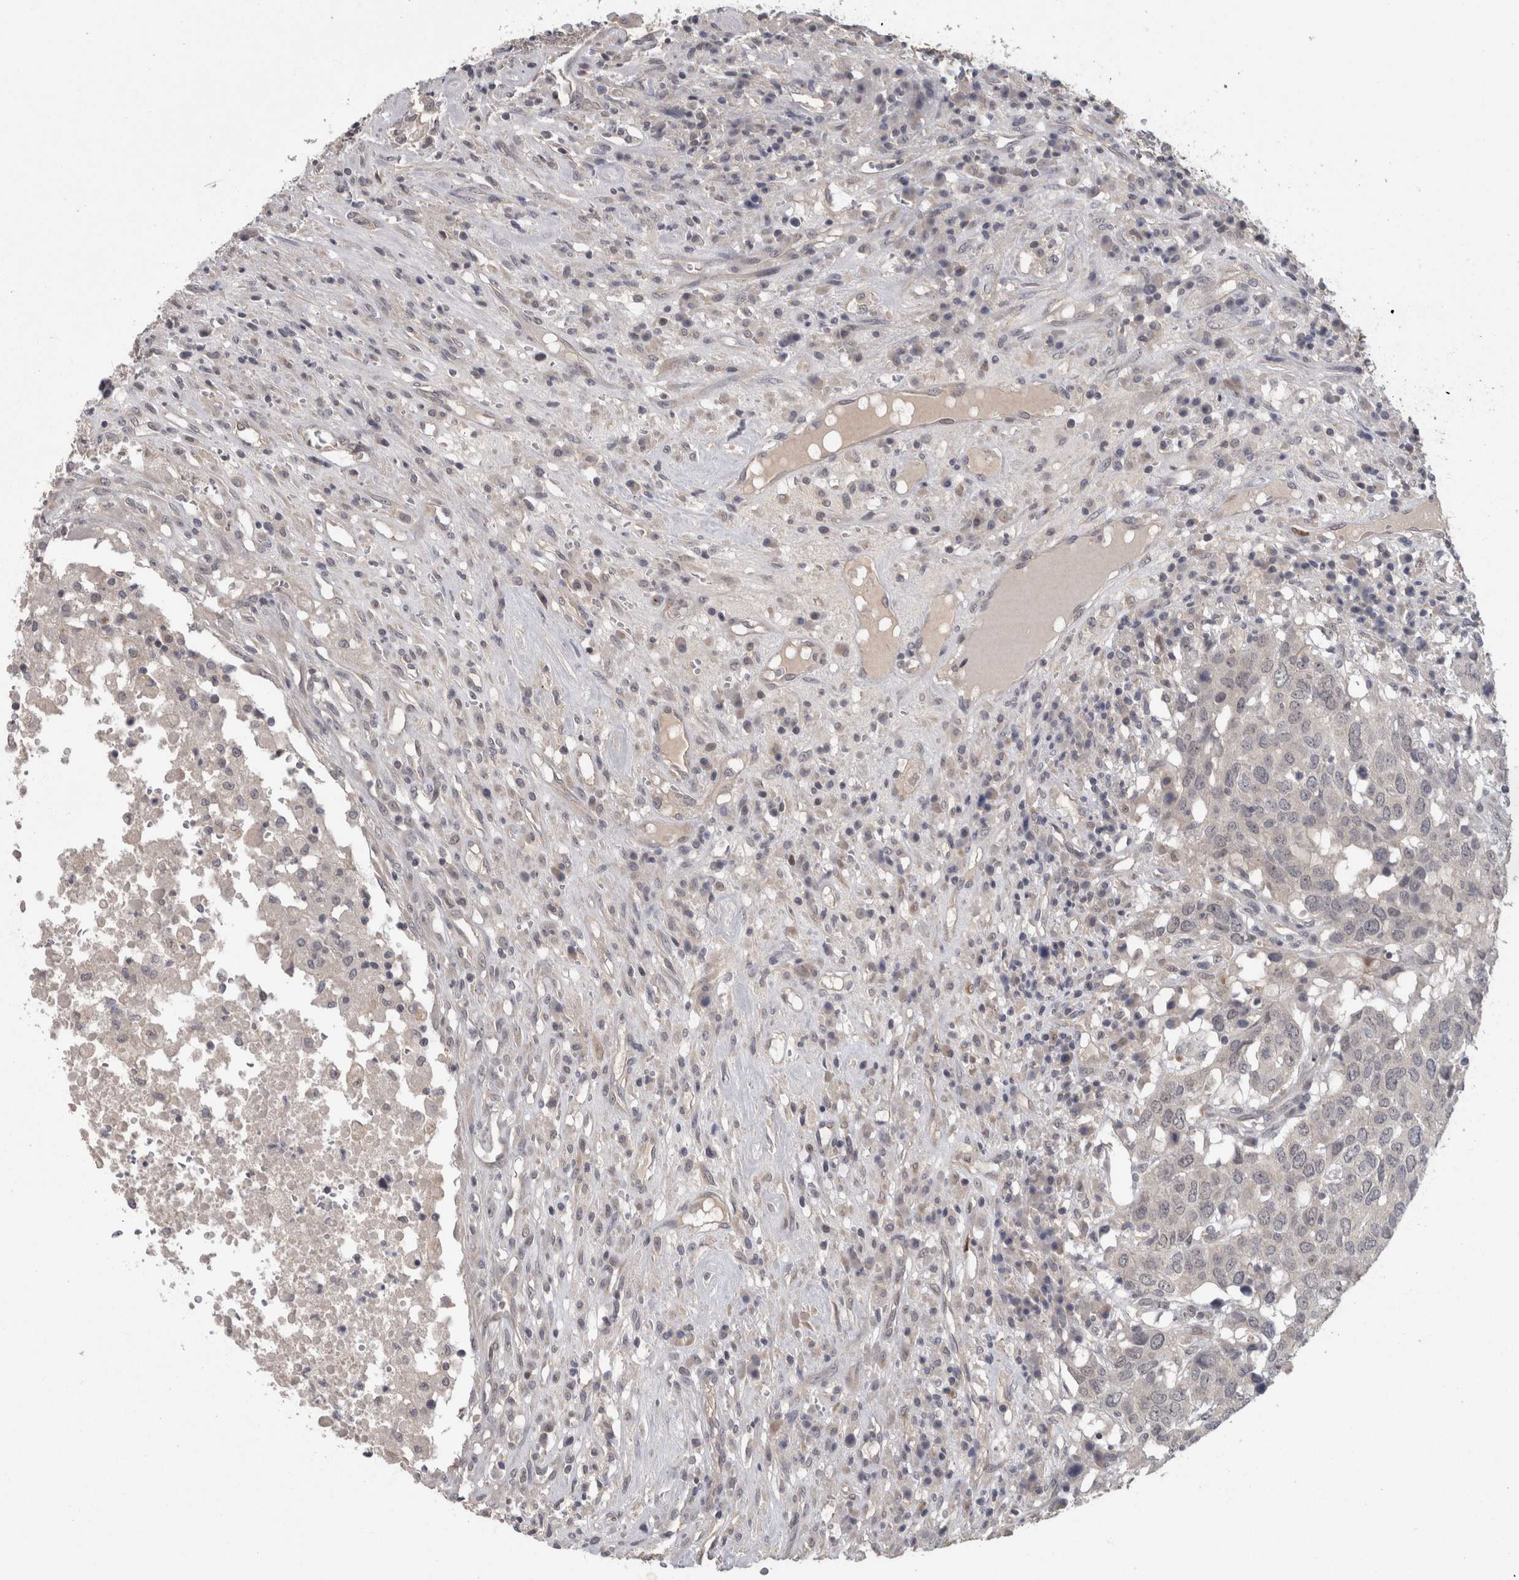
{"staining": {"intensity": "negative", "quantity": "none", "location": "none"}, "tissue": "head and neck cancer", "cell_type": "Tumor cells", "image_type": "cancer", "snomed": [{"axis": "morphology", "description": "Squamous cell carcinoma, NOS"}, {"axis": "topography", "description": "Head-Neck"}], "caption": "Immunohistochemistry image of neoplastic tissue: head and neck squamous cell carcinoma stained with DAB (3,3'-diaminobenzidine) demonstrates no significant protein staining in tumor cells.", "gene": "RMDN1", "patient": {"sex": "male", "age": 66}}